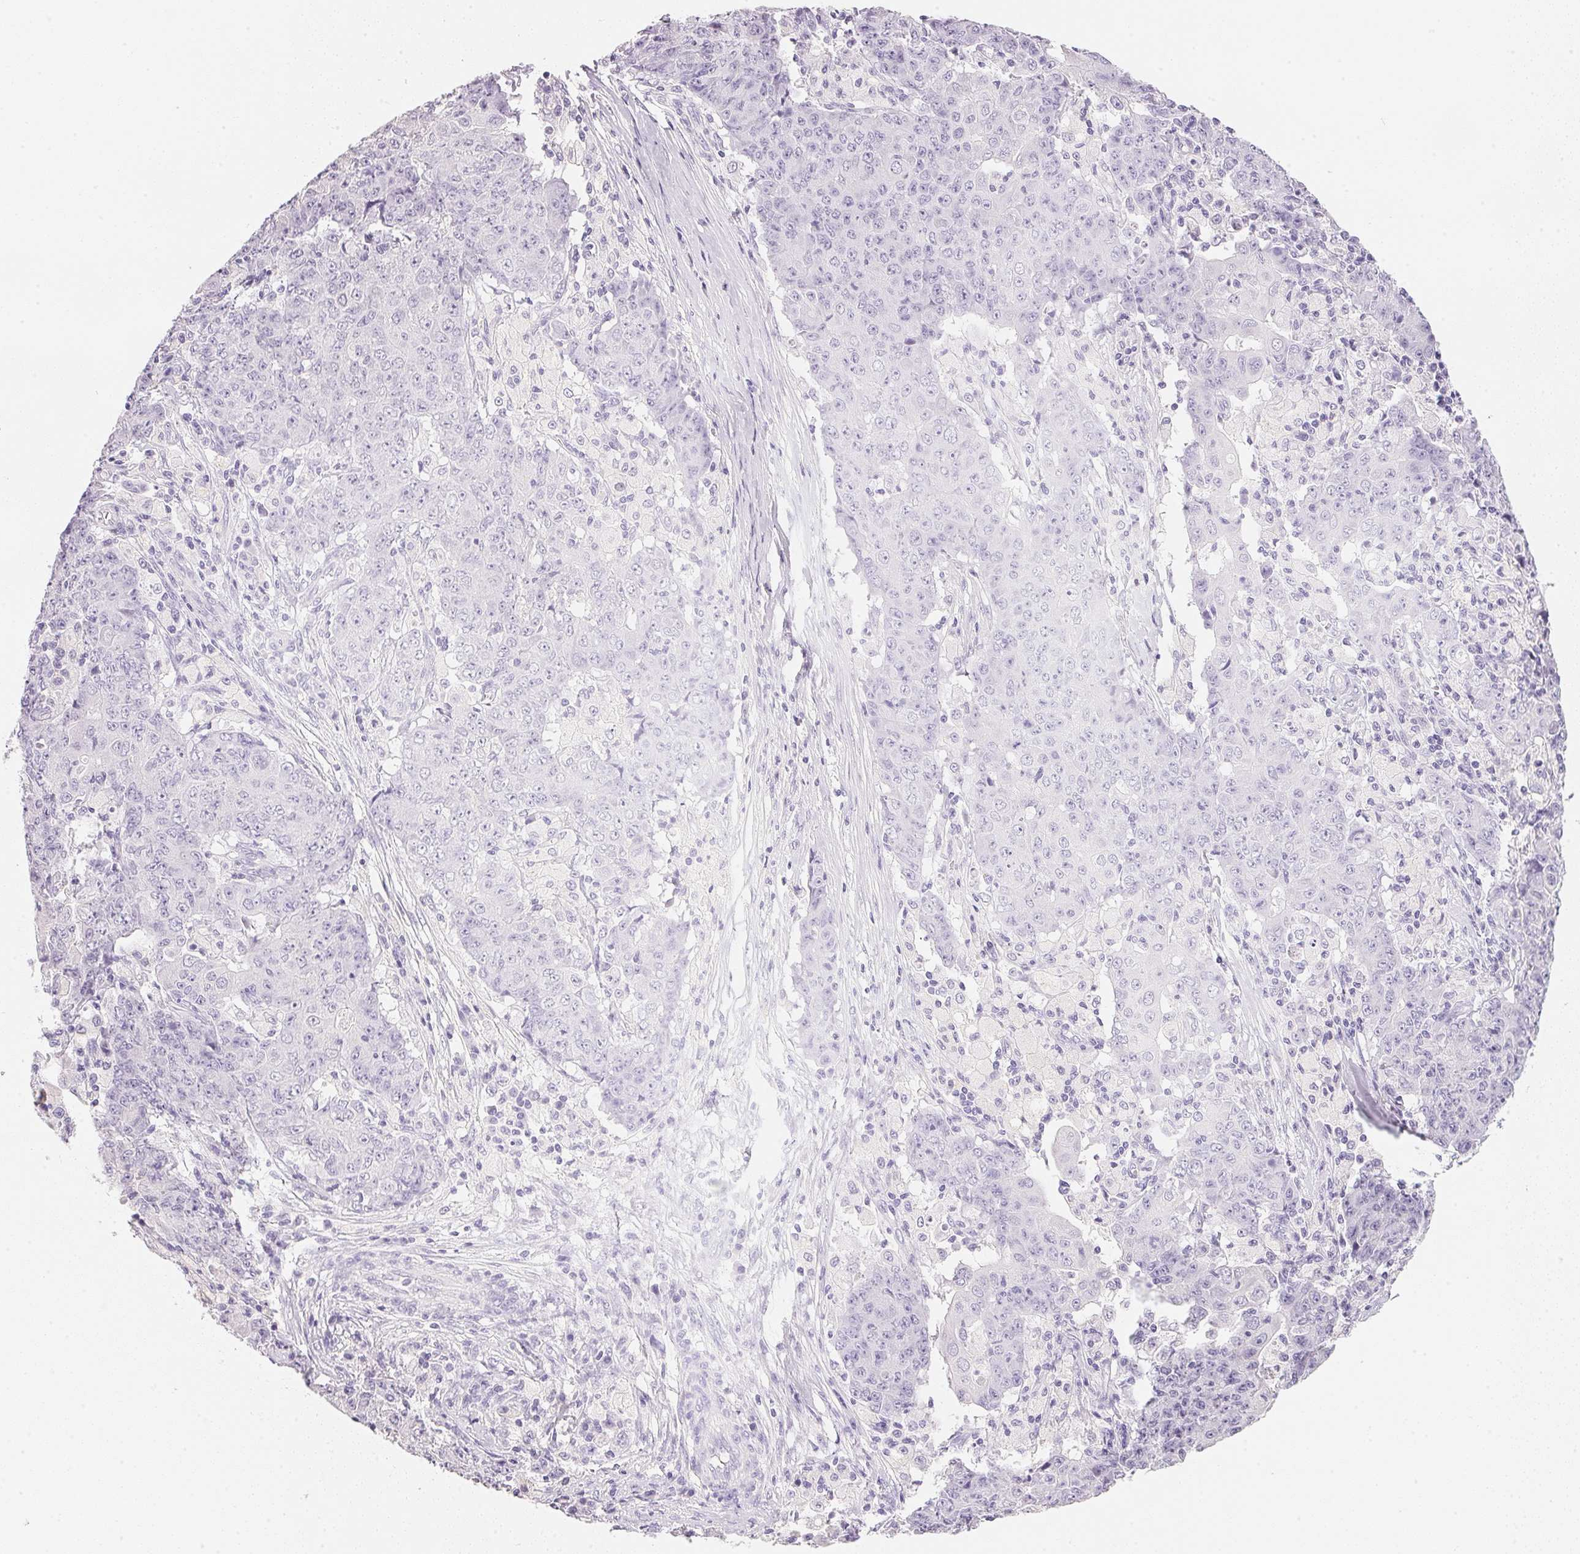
{"staining": {"intensity": "negative", "quantity": "none", "location": "none"}, "tissue": "ovarian cancer", "cell_type": "Tumor cells", "image_type": "cancer", "snomed": [{"axis": "morphology", "description": "Carcinoma, endometroid"}, {"axis": "topography", "description": "Ovary"}], "caption": "An image of human ovarian cancer (endometroid carcinoma) is negative for staining in tumor cells.", "gene": "ACP3", "patient": {"sex": "female", "age": 42}}